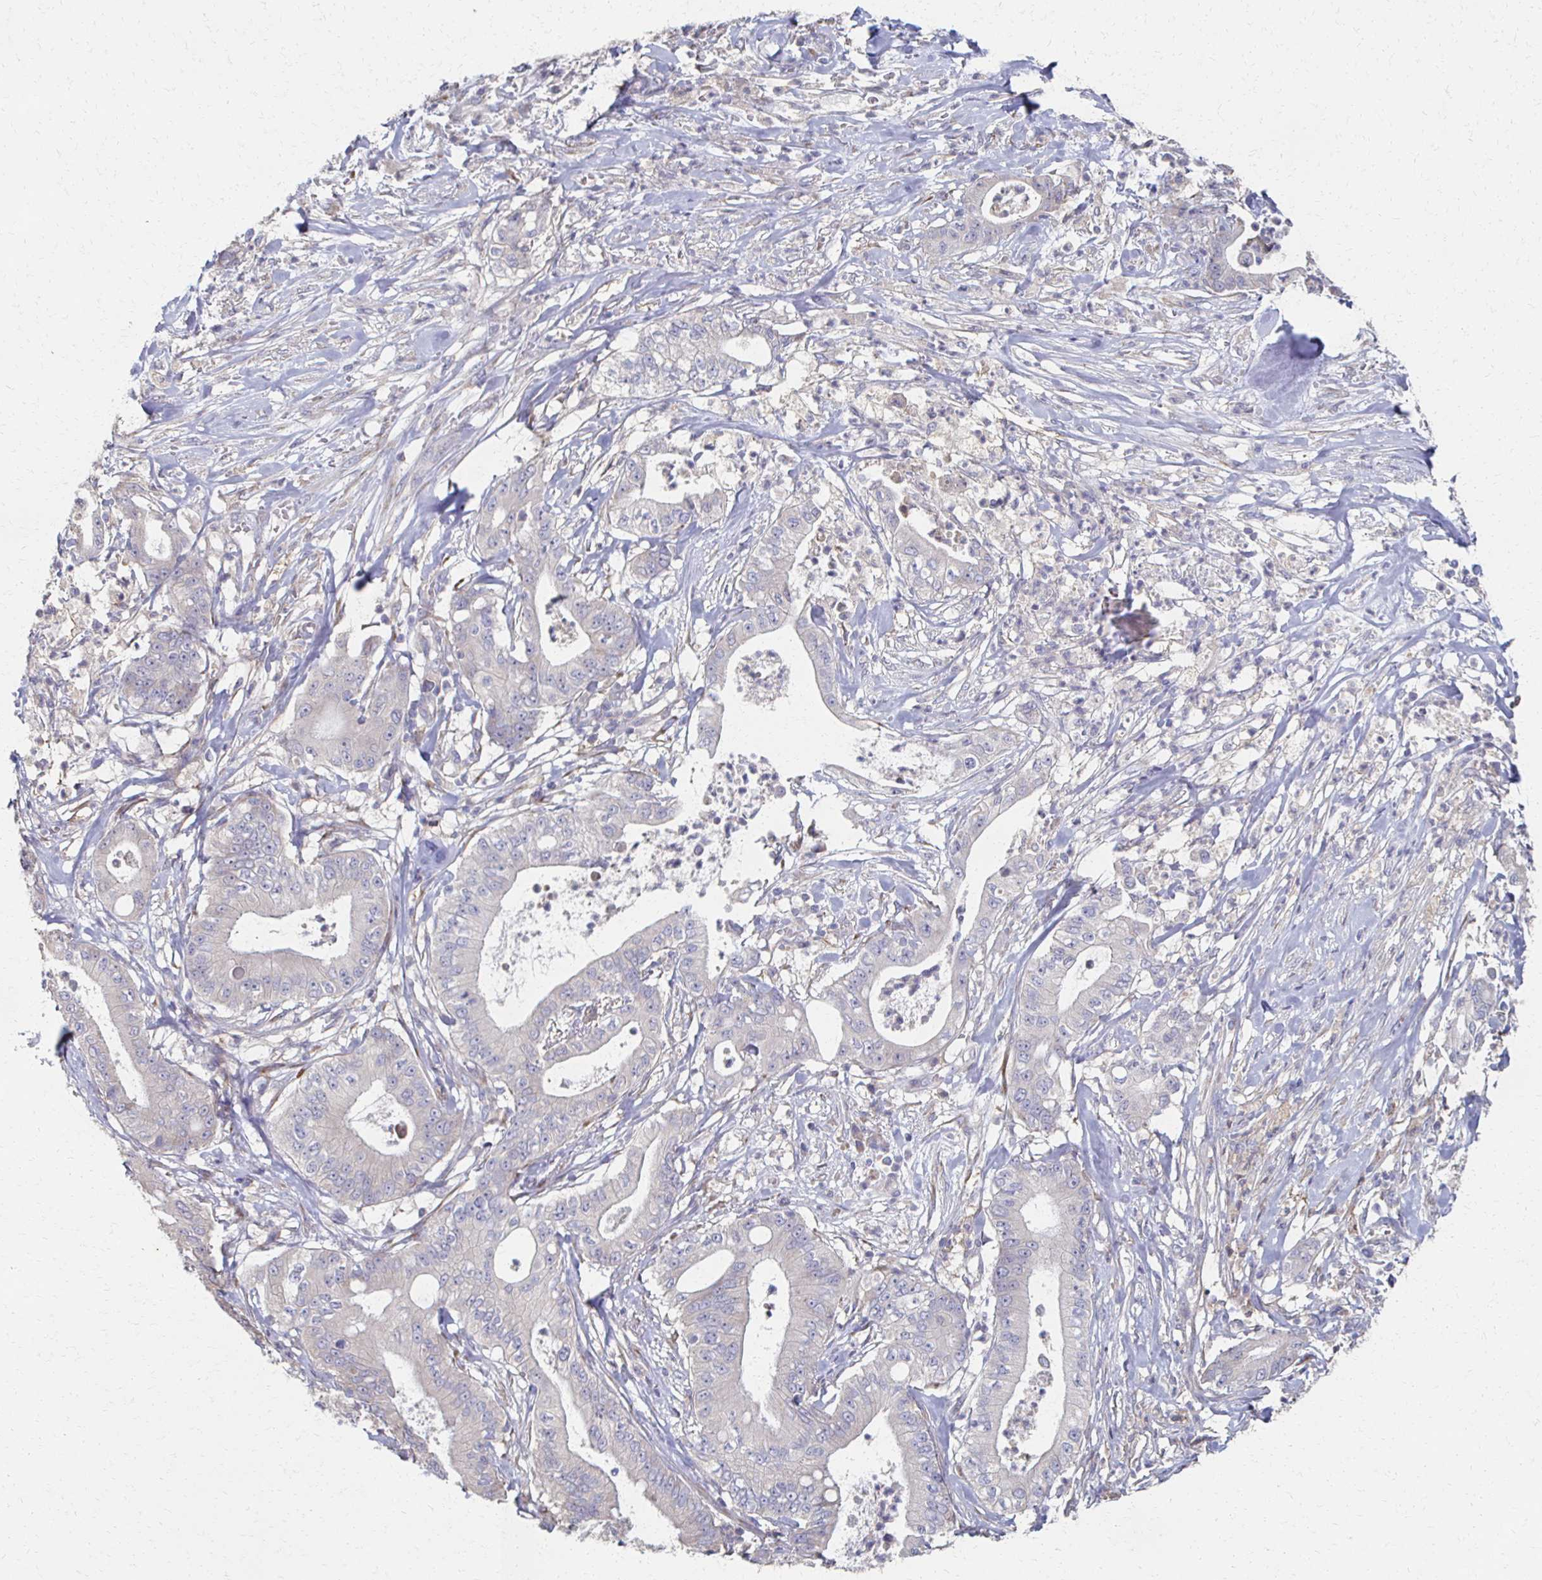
{"staining": {"intensity": "negative", "quantity": "none", "location": "none"}, "tissue": "pancreatic cancer", "cell_type": "Tumor cells", "image_type": "cancer", "snomed": [{"axis": "morphology", "description": "Adenocarcinoma, NOS"}, {"axis": "topography", "description": "Pancreas"}], "caption": "Adenocarcinoma (pancreatic) stained for a protein using immunohistochemistry exhibits no positivity tumor cells.", "gene": "CX3CR1", "patient": {"sex": "male", "age": 71}}